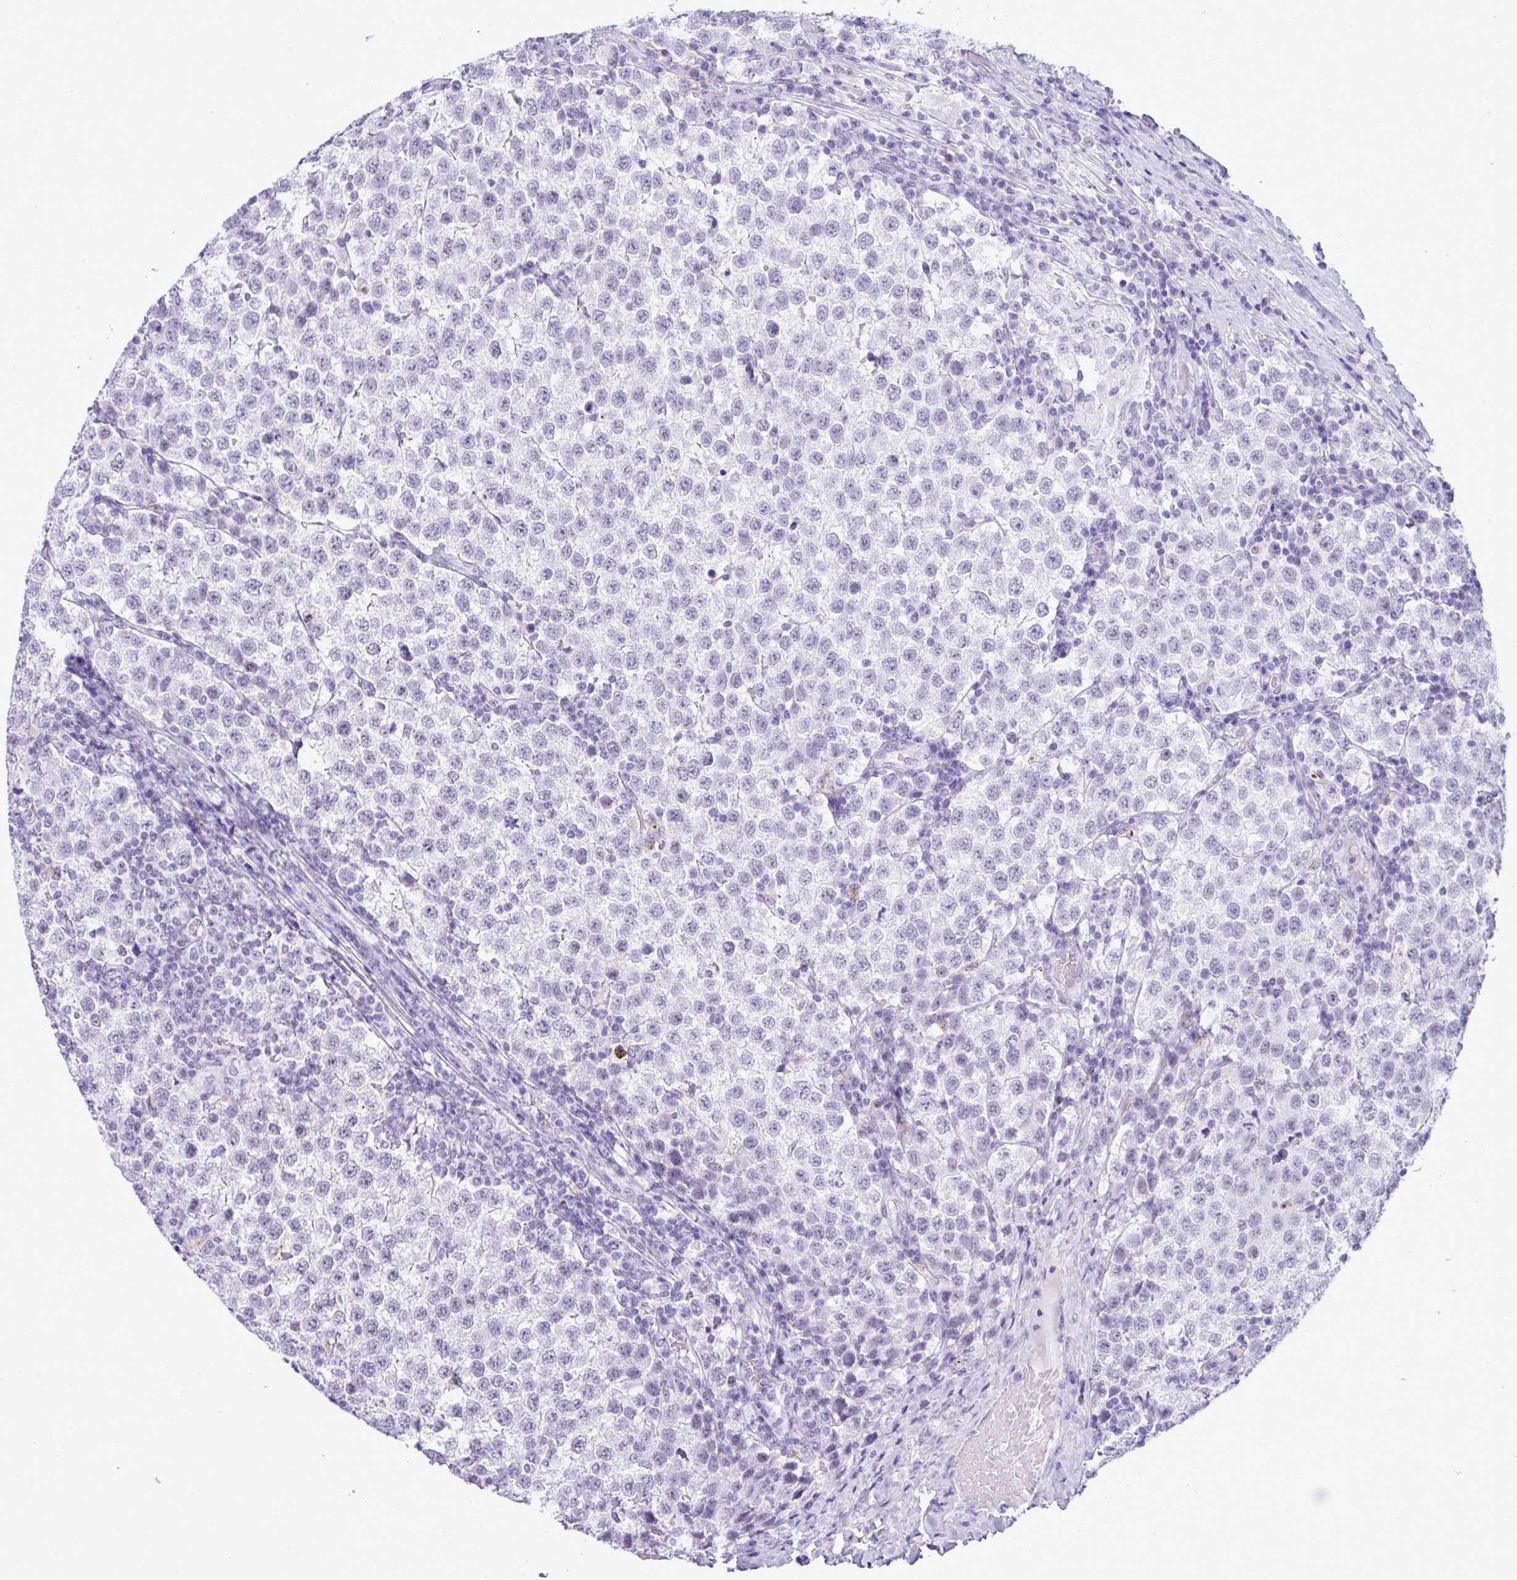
{"staining": {"intensity": "negative", "quantity": "none", "location": "none"}, "tissue": "testis cancer", "cell_type": "Tumor cells", "image_type": "cancer", "snomed": [{"axis": "morphology", "description": "Seminoma, NOS"}, {"axis": "topography", "description": "Testis"}], "caption": "Tumor cells are negative for protein expression in human seminoma (testis).", "gene": "ELN", "patient": {"sex": "male", "age": 34}}